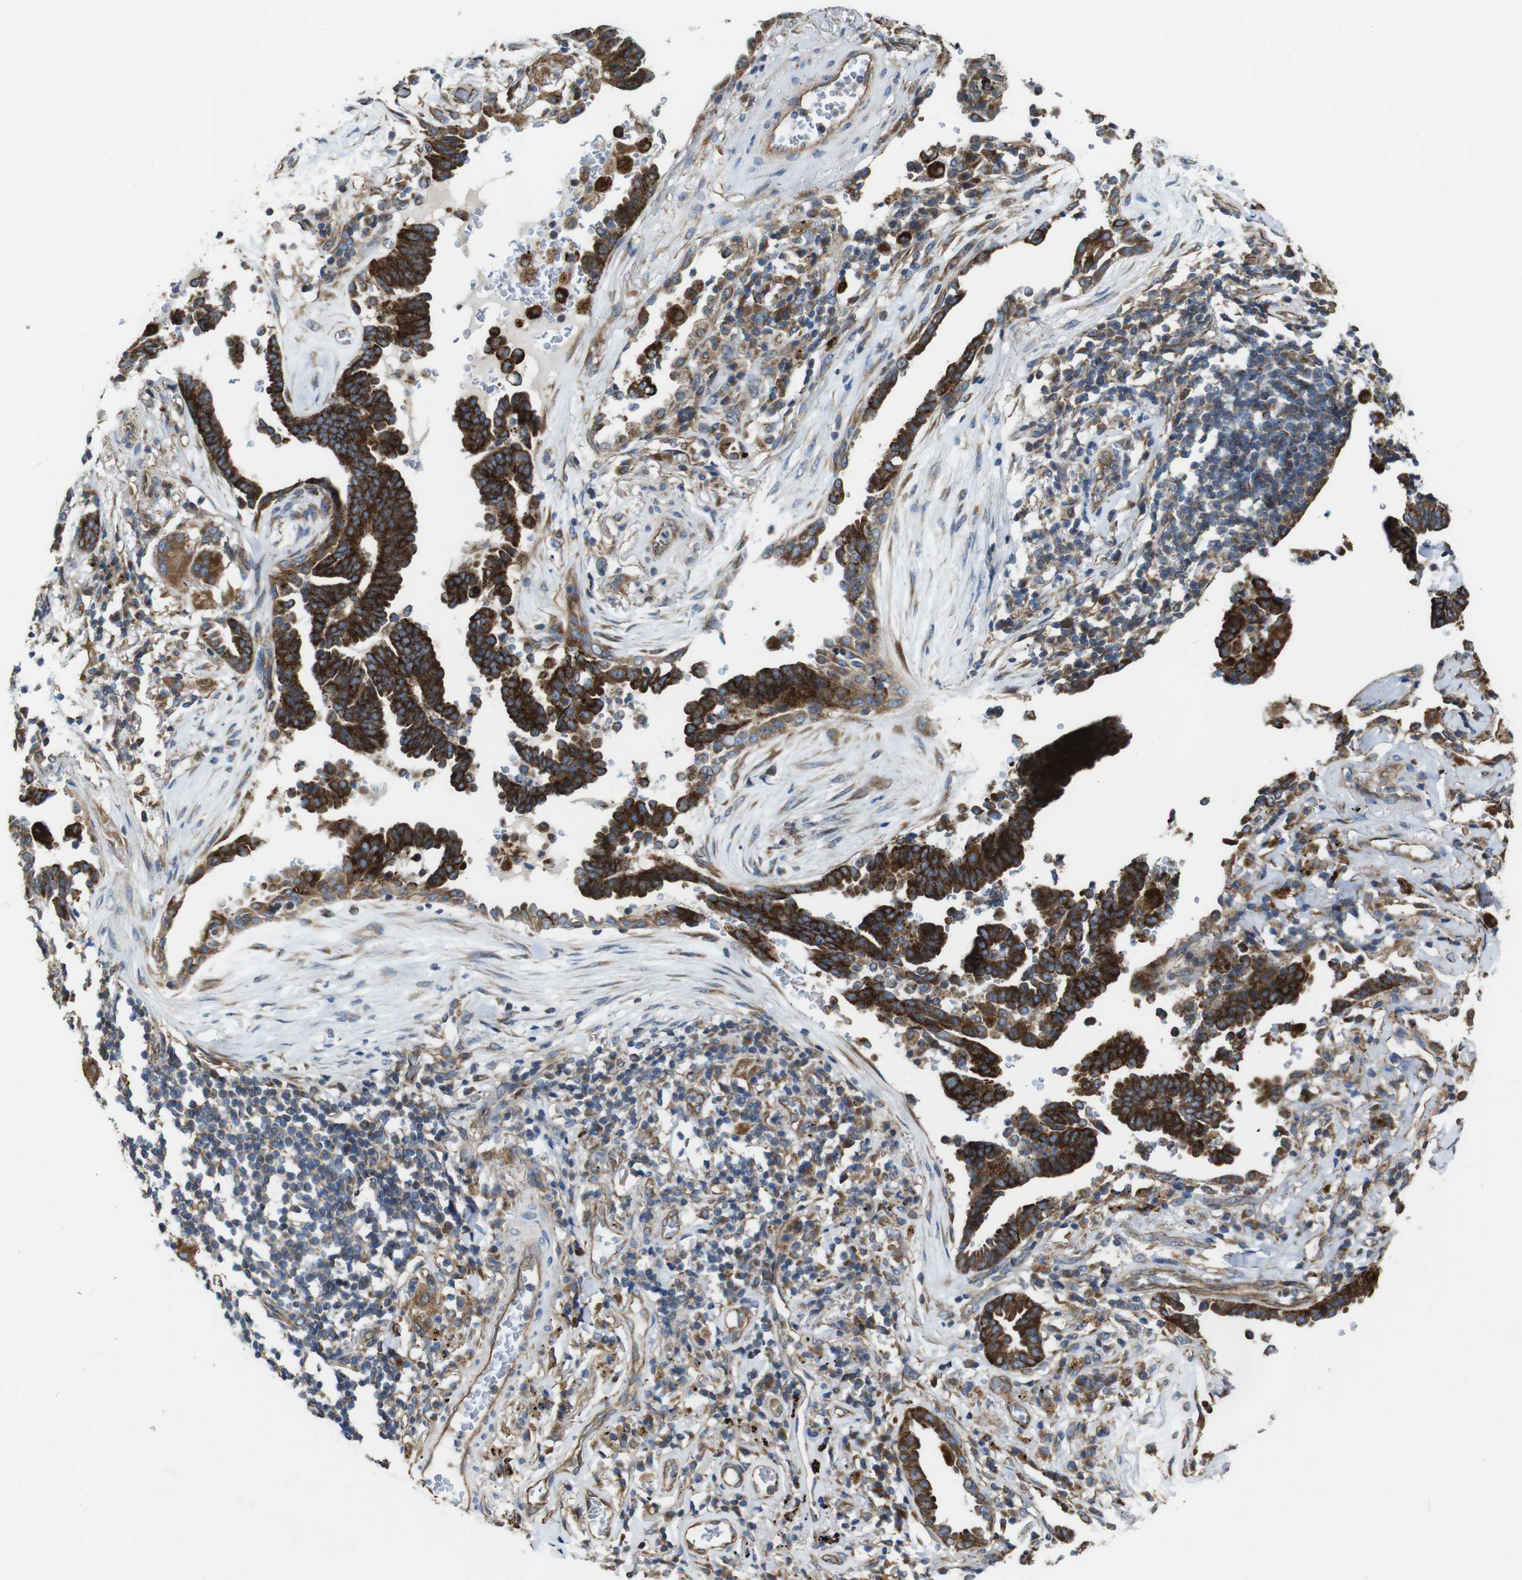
{"staining": {"intensity": "strong", "quantity": ">75%", "location": "cytoplasmic/membranous"}, "tissue": "lung cancer", "cell_type": "Tumor cells", "image_type": "cancer", "snomed": [{"axis": "morphology", "description": "Adenocarcinoma, NOS"}, {"axis": "topography", "description": "Lung"}], "caption": "The image displays staining of adenocarcinoma (lung), revealing strong cytoplasmic/membranous protein expression (brown color) within tumor cells. (Brightfield microscopy of DAB IHC at high magnification).", "gene": "POMK", "patient": {"sex": "female", "age": 64}}